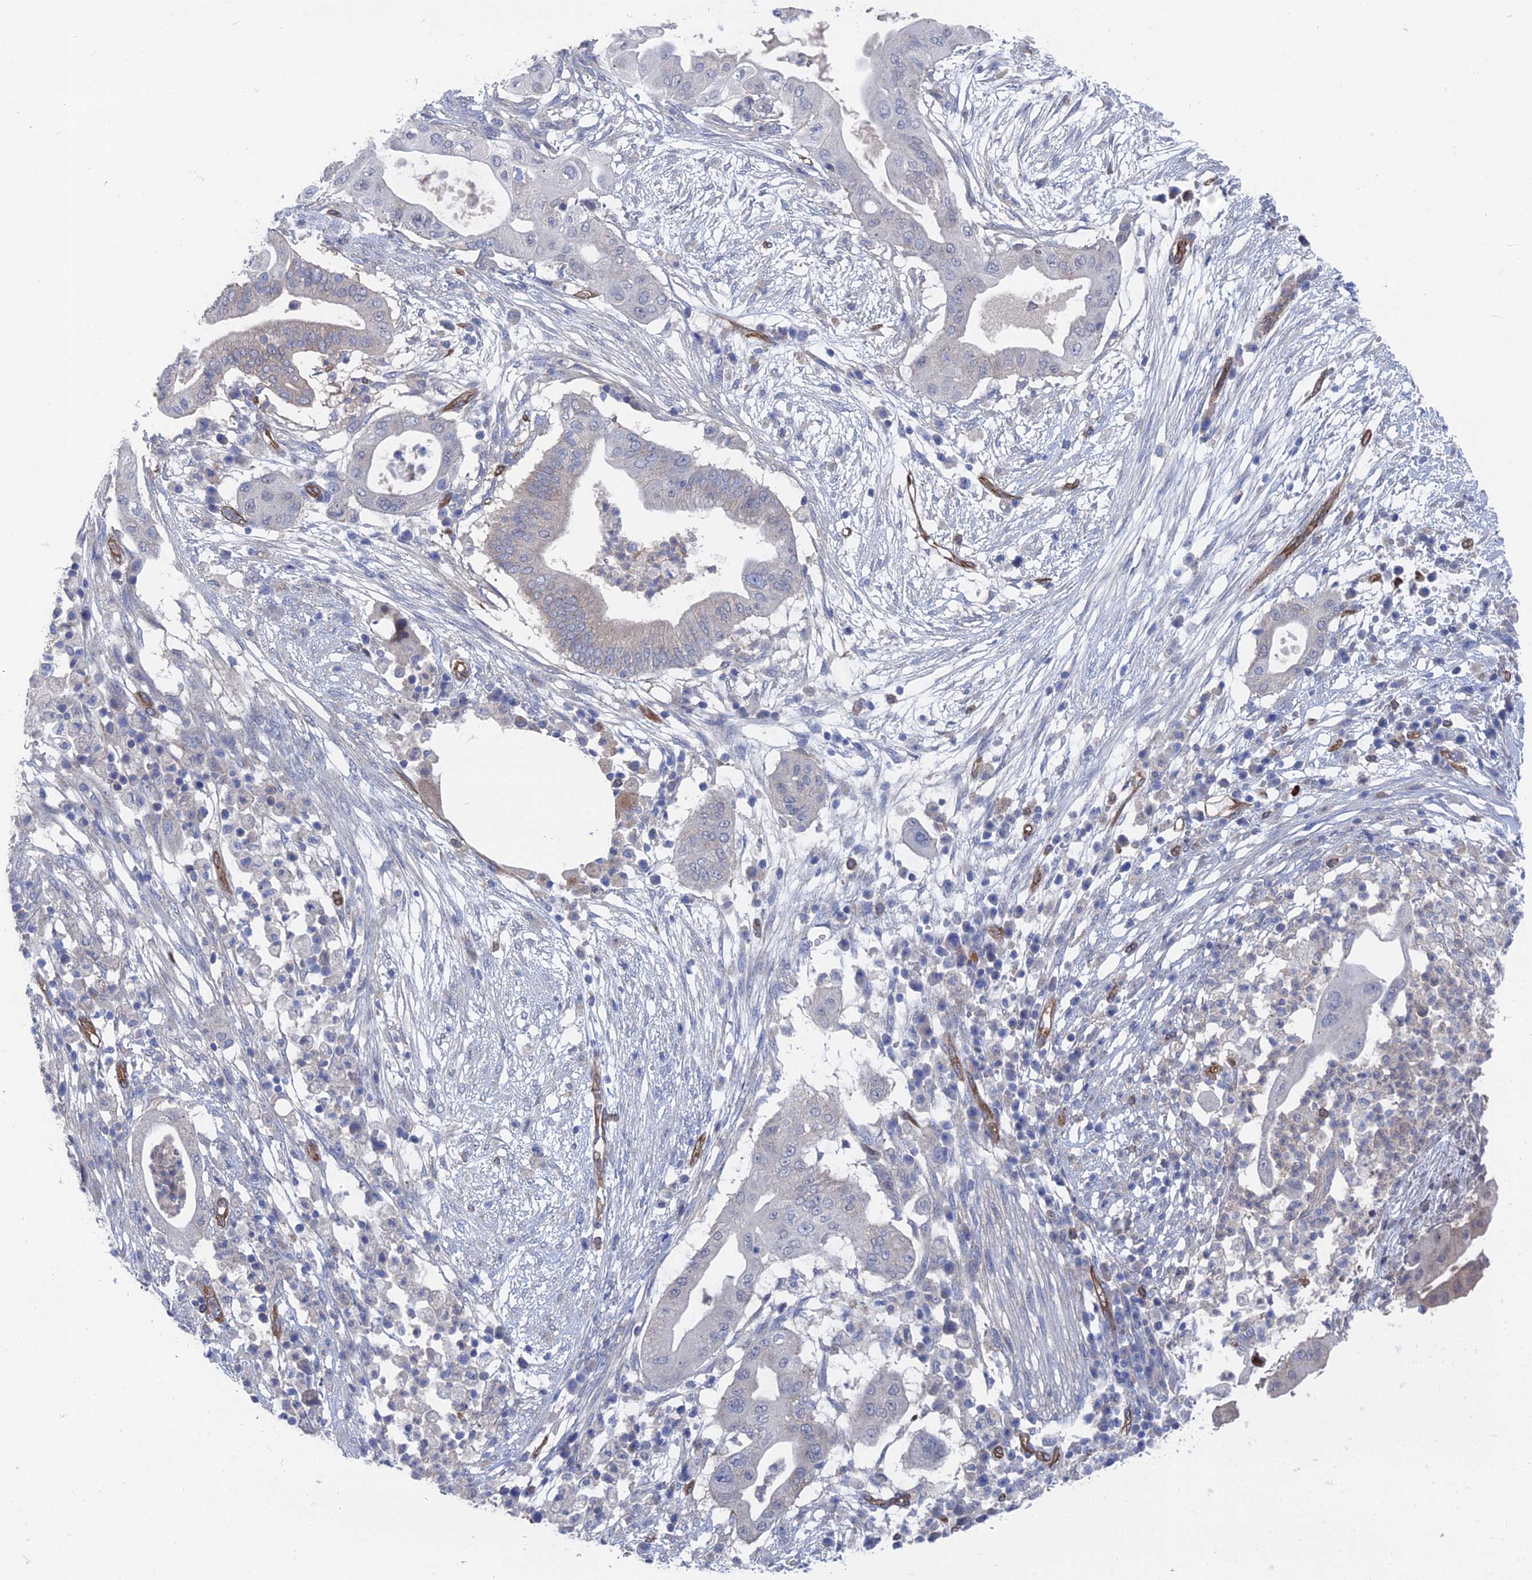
{"staining": {"intensity": "negative", "quantity": "none", "location": "none"}, "tissue": "pancreatic cancer", "cell_type": "Tumor cells", "image_type": "cancer", "snomed": [{"axis": "morphology", "description": "Adenocarcinoma, NOS"}, {"axis": "topography", "description": "Pancreas"}], "caption": "Immunohistochemical staining of pancreatic cancer (adenocarcinoma) displays no significant expression in tumor cells. (Brightfield microscopy of DAB IHC at high magnification).", "gene": "ARAP3", "patient": {"sex": "male", "age": 68}}